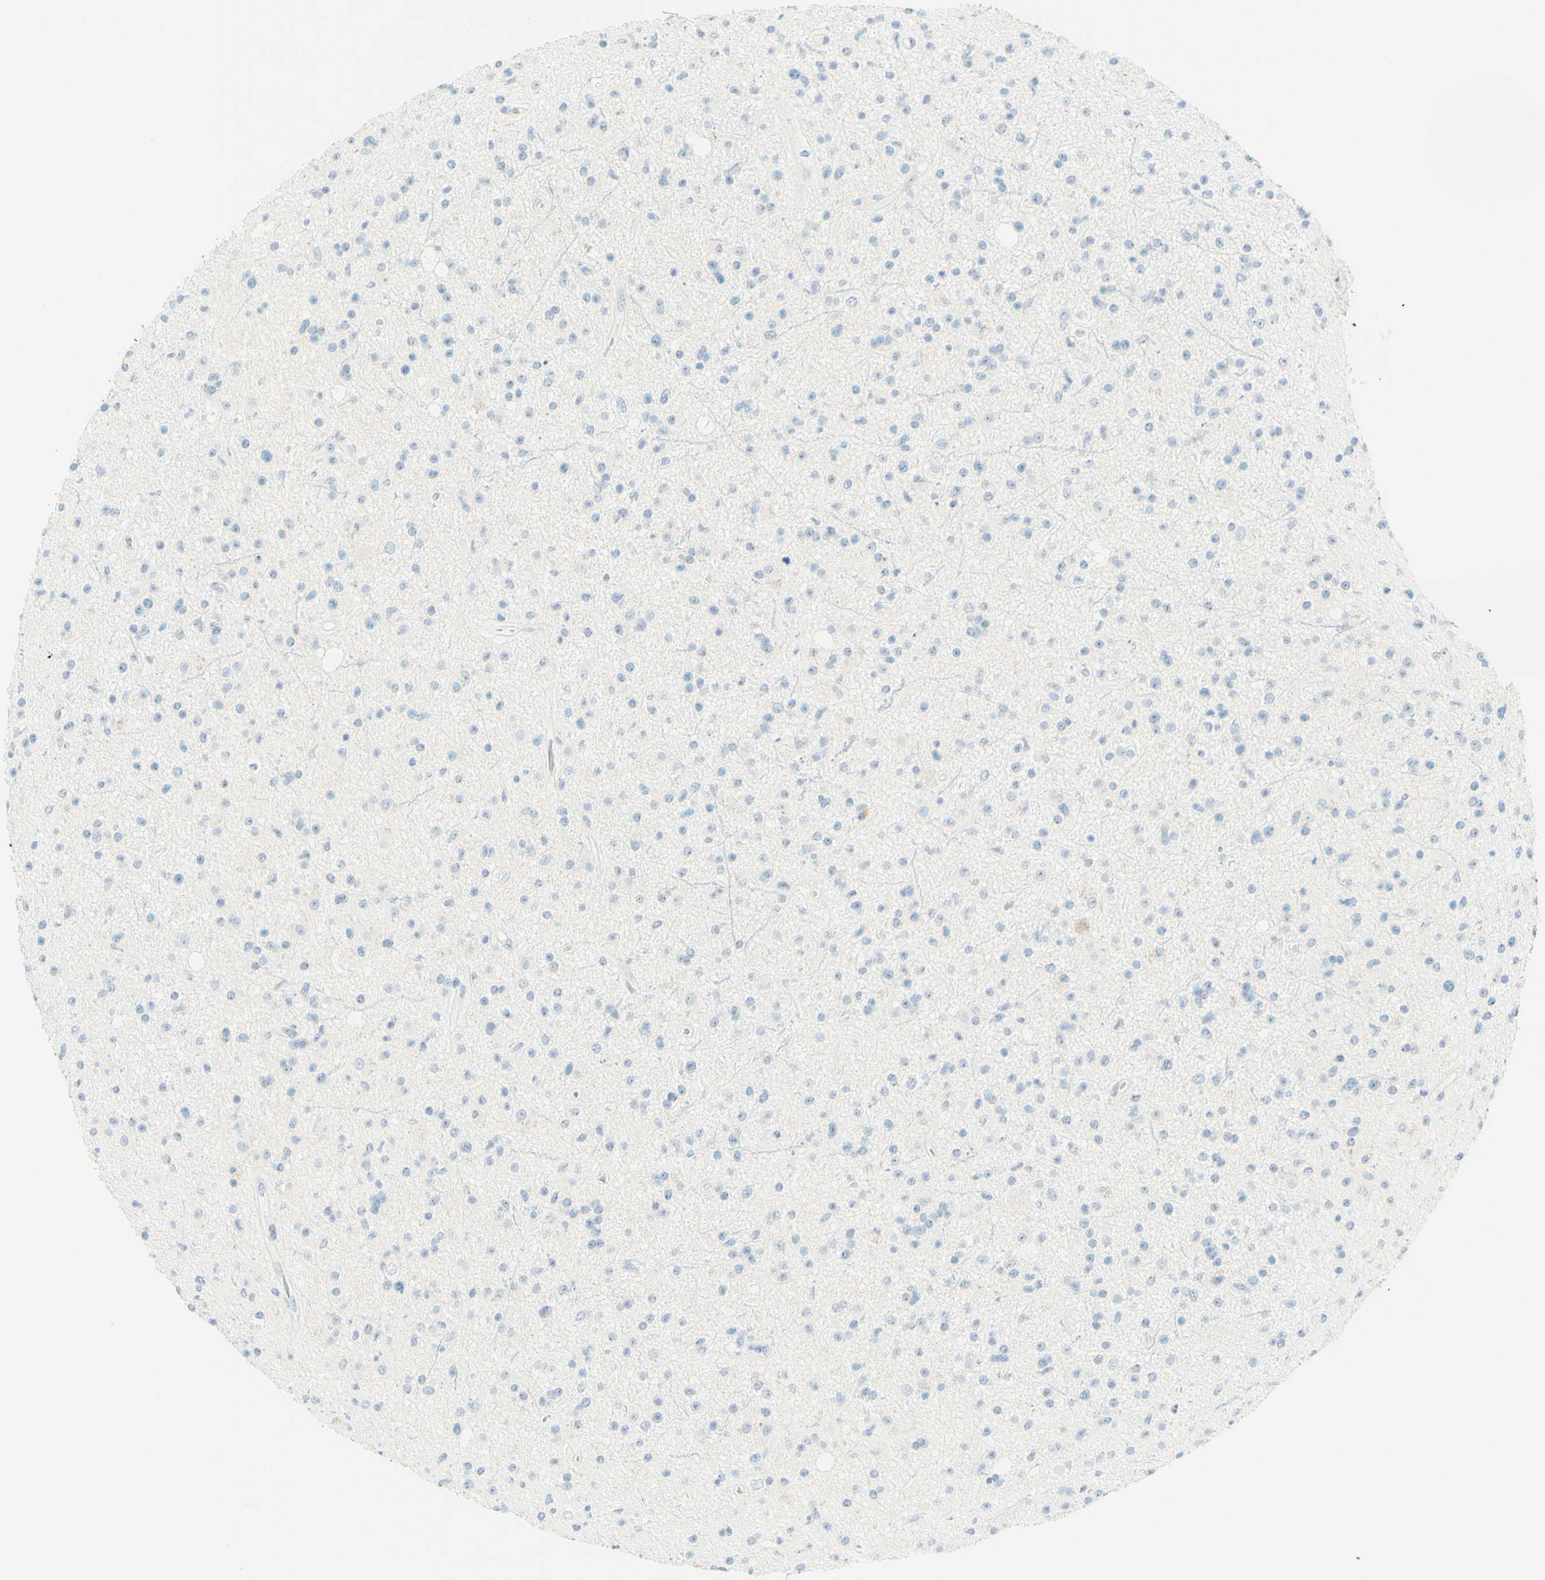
{"staining": {"intensity": "negative", "quantity": "none", "location": "none"}, "tissue": "glioma", "cell_type": "Tumor cells", "image_type": "cancer", "snomed": [{"axis": "morphology", "description": "Glioma, malignant, High grade"}, {"axis": "topography", "description": "Brain"}], "caption": "High magnification brightfield microscopy of glioma stained with DAB (3,3'-diaminobenzidine) (brown) and counterstained with hematoxylin (blue): tumor cells show no significant staining.", "gene": "FMR1NB", "patient": {"sex": "male", "age": 33}}